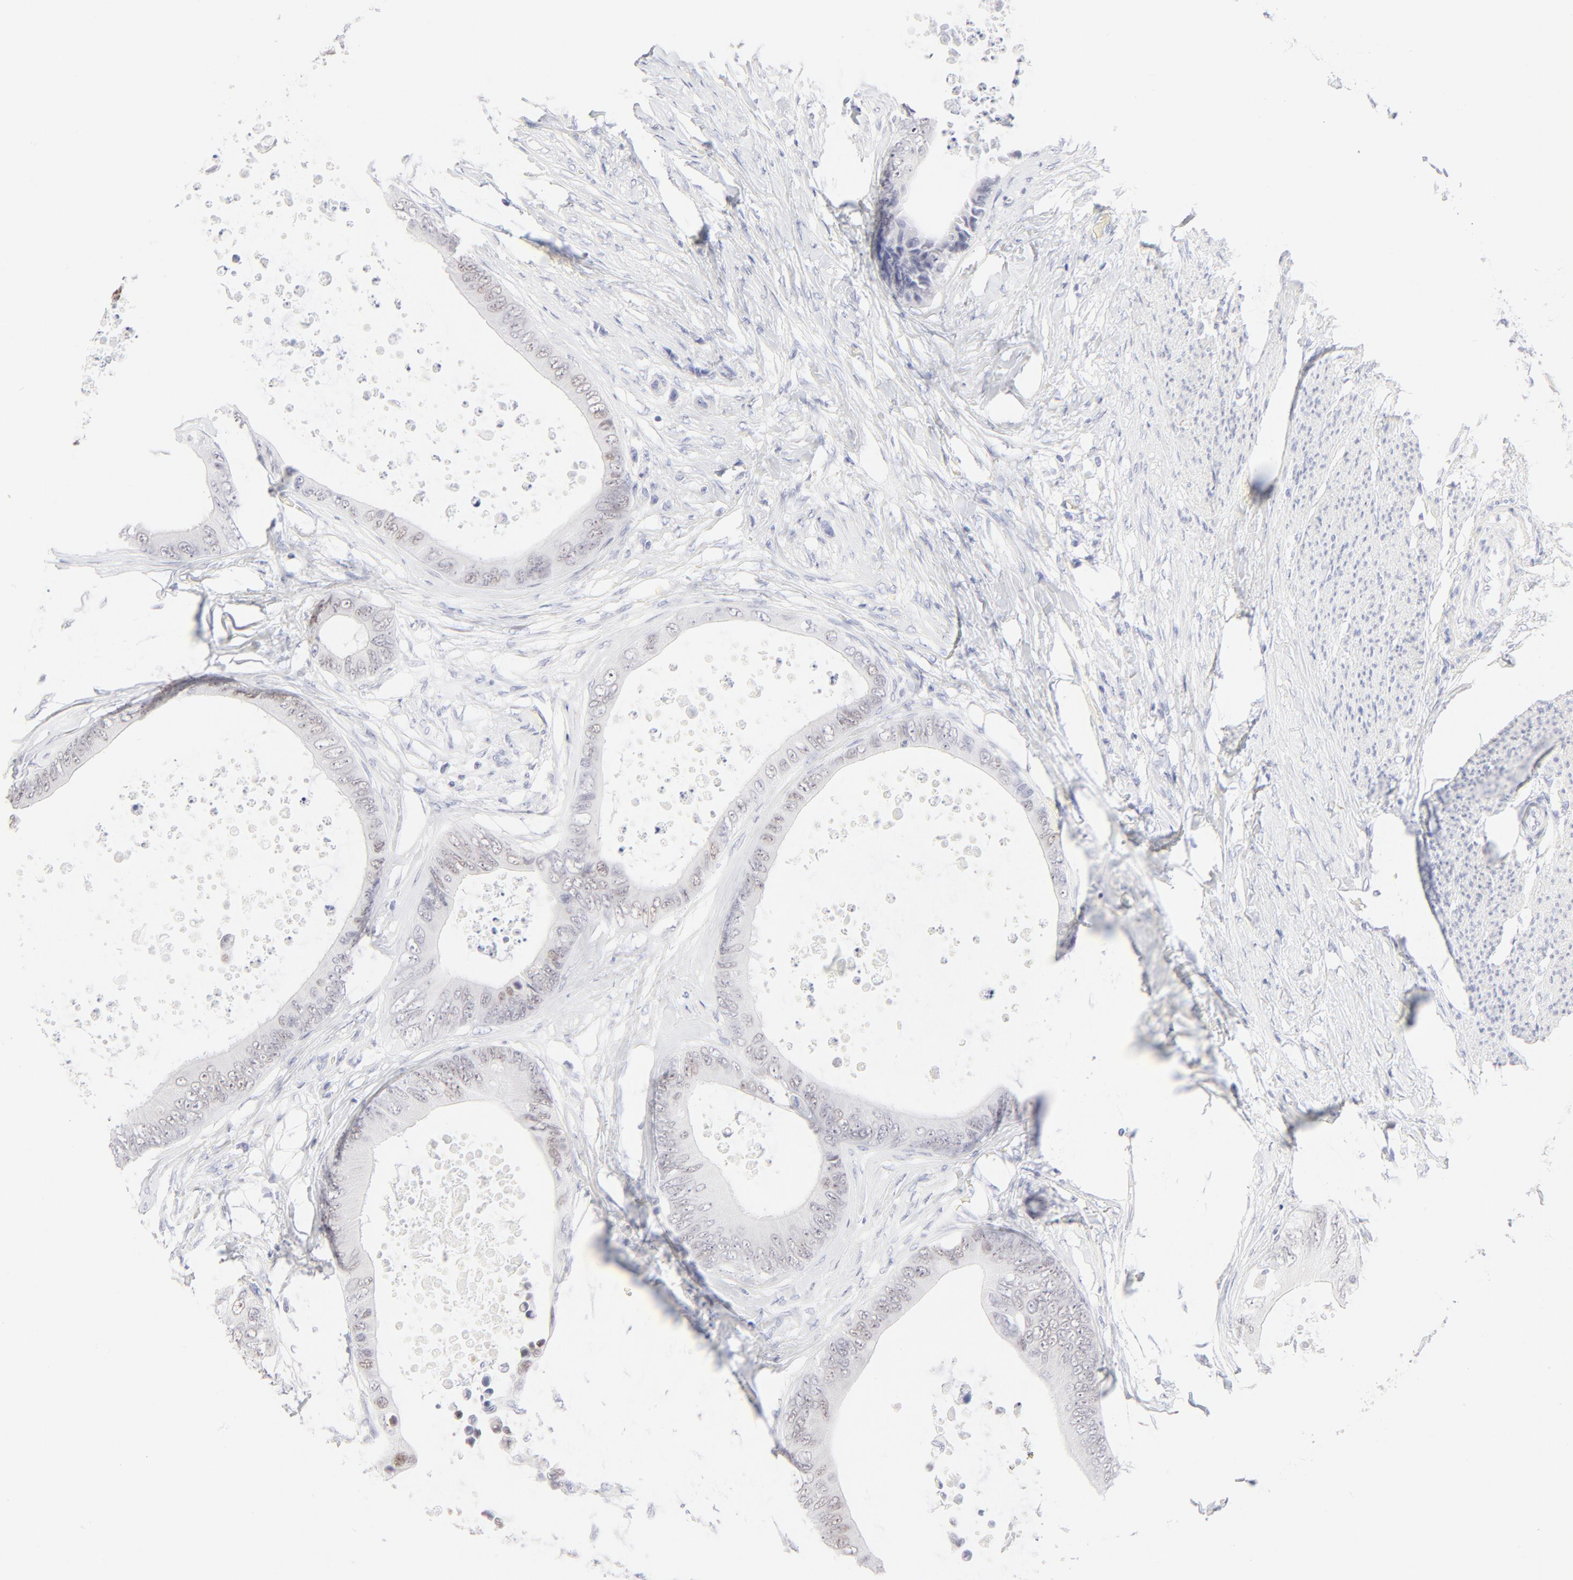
{"staining": {"intensity": "weak", "quantity": "<25%", "location": "nuclear"}, "tissue": "colorectal cancer", "cell_type": "Tumor cells", "image_type": "cancer", "snomed": [{"axis": "morphology", "description": "Normal tissue, NOS"}, {"axis": "morphology", "description": "Adenocarcinoma, NOS"}, {"axis": "topography", "description": "Rectum"}, {"axis": "topography", "description": "Peripheral nerve tissue"}], "caption": "IHC of human colorectal cancer (adenocarcinoma) demonstrates no positivity in tumor cells.", "gene": "ELF3", "patient": {"sex": "female", "age": 77}}